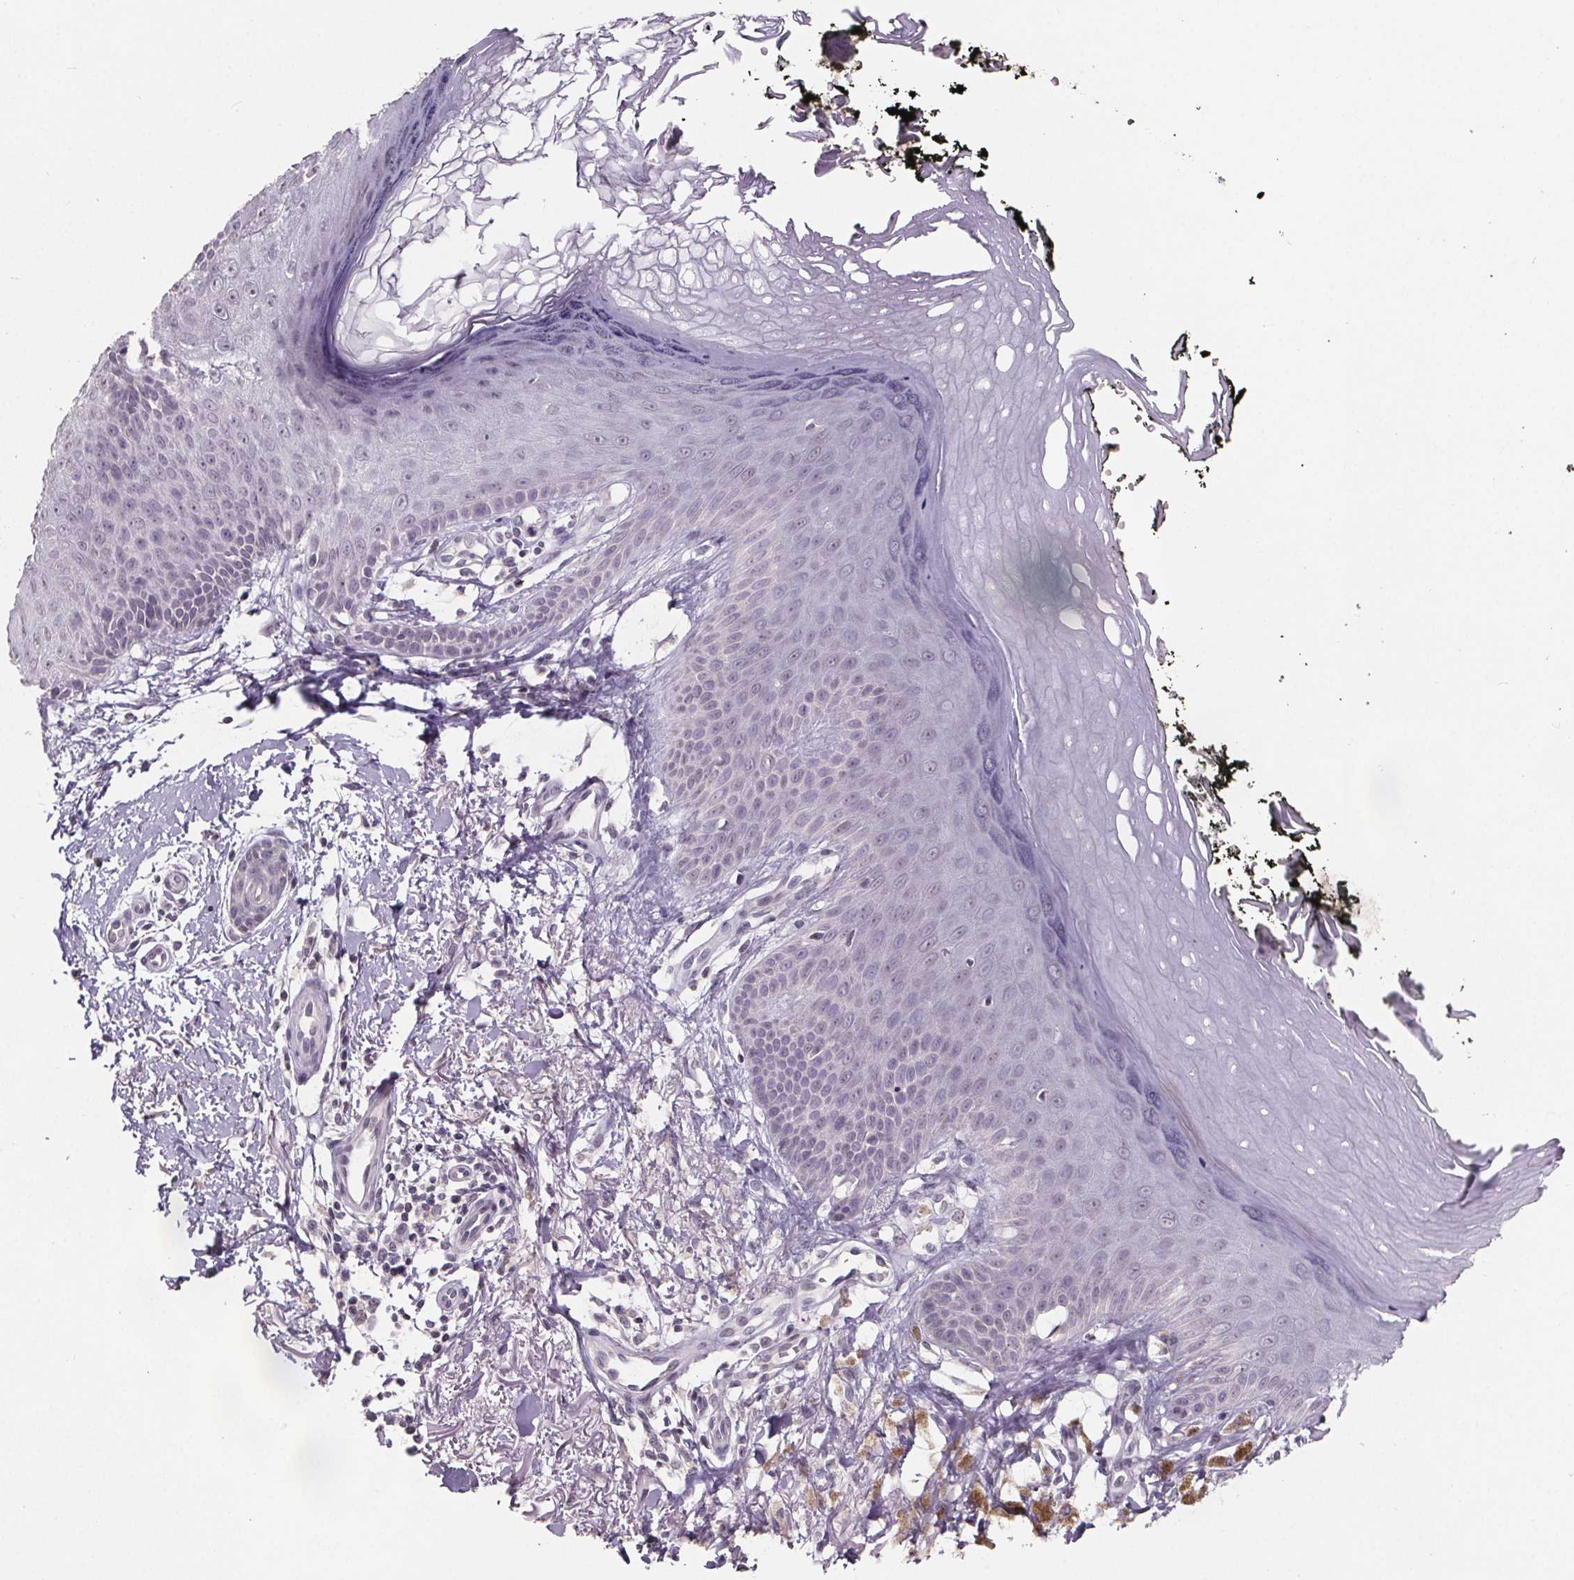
{"staining": {"intensity": "negative", "quantity": "none", "location": "none"}, "tissue": "melanoma", "cell_type": "Tumor cells", "image_type": "cancer", "snomed": [{"axis": "morphology", "description": "Malignant melanoma, NOS"}, {"axis": "topography", "description": "Skin"}], "caption": "Immunohistochemical staining of melanoma displays no significant expression in tumor cells. (Stains: DAB immunohistochemistry with hematoxylin counter stain, Microscopy: brightfield microscopy at high magnification).", "gene": "NKX6-1", "patient": {"sex": "female", "age": 80}}